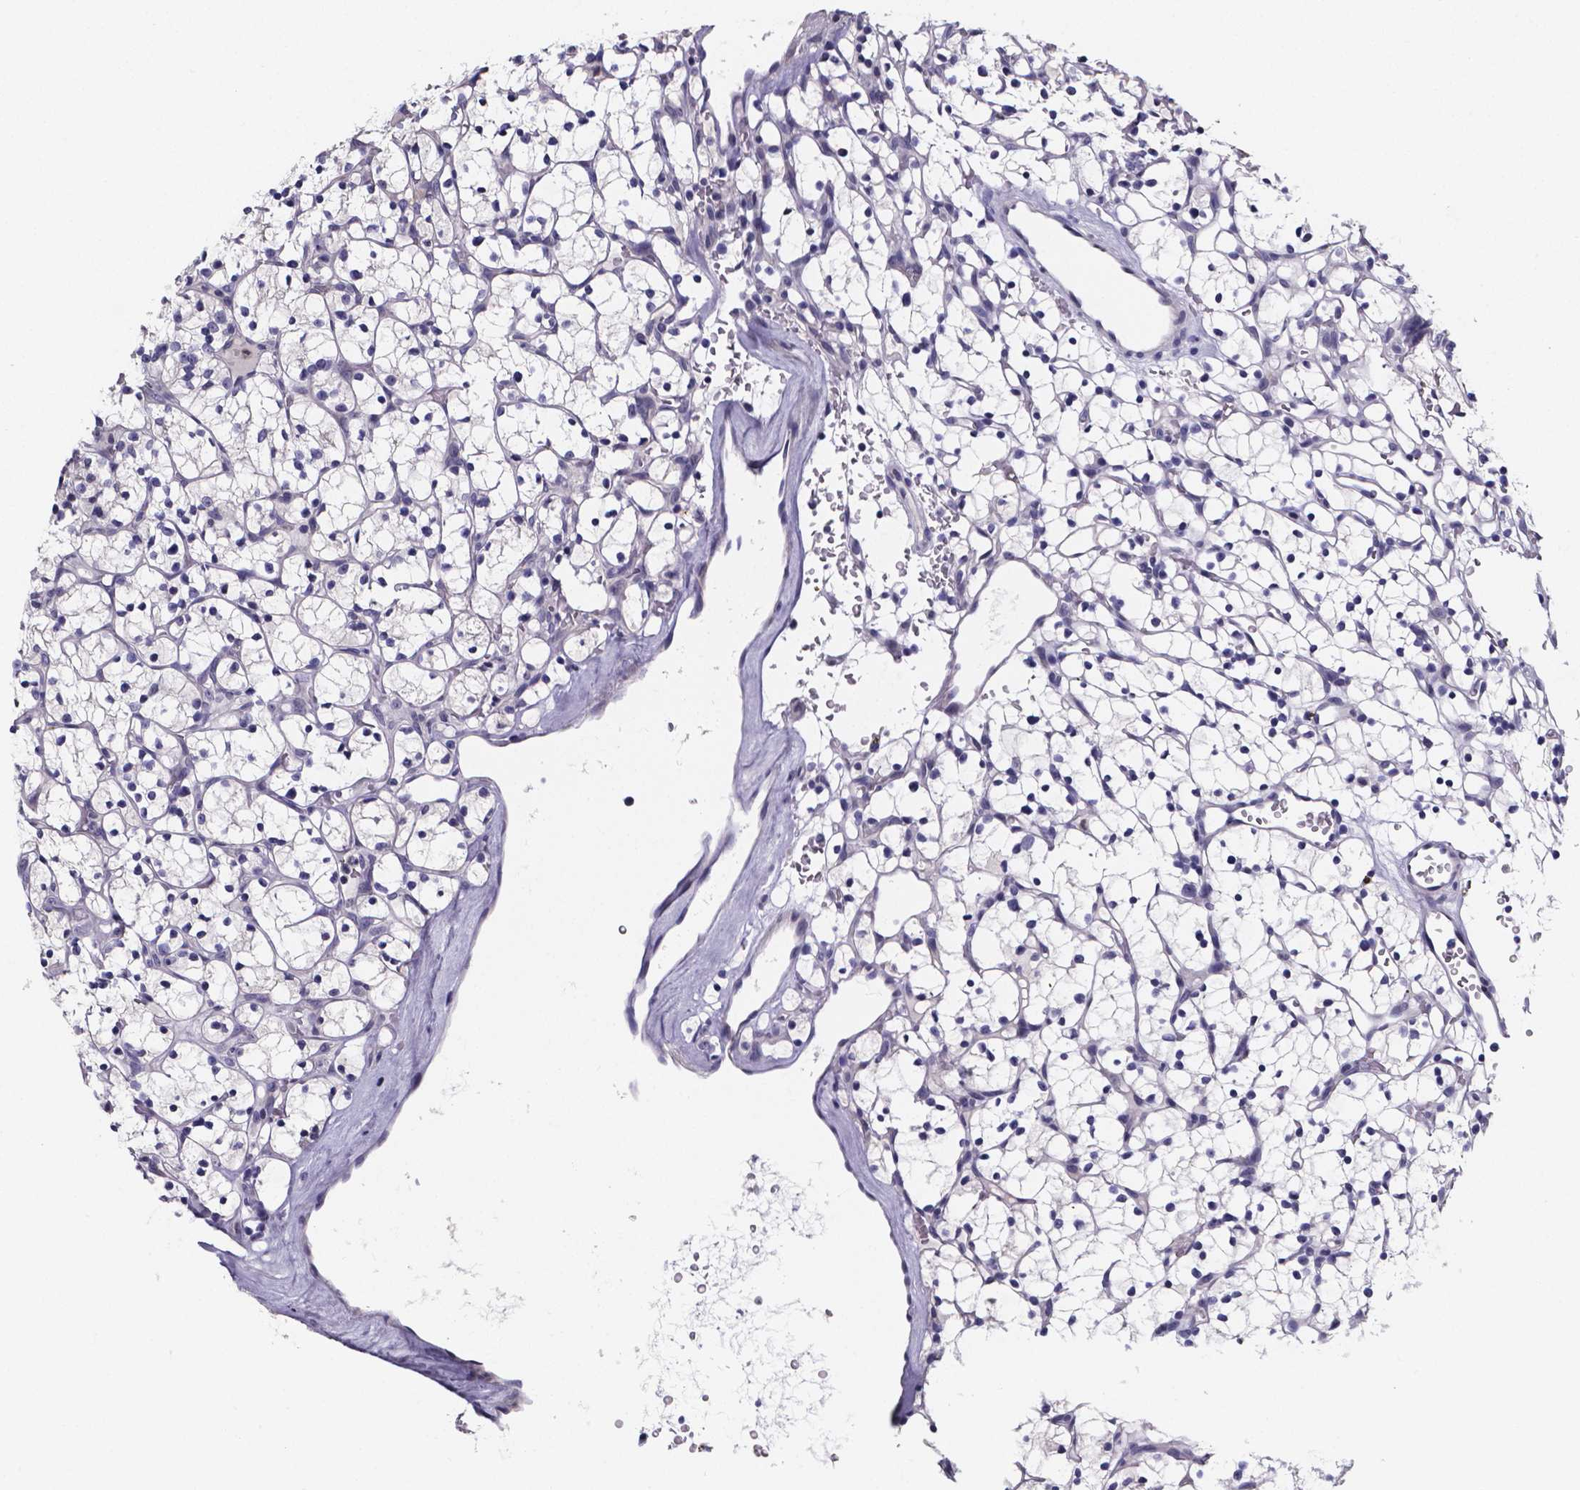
{"staining": {"intensity": "negative", "quantity": "none", "location": "none"}, "tissue": "renal cancer", "cell_type": "Tumor cells", "image_type": "cancer", "snomed": [{"axis": "morphology", "description": "Adenocarcinoma, NOS"}, {"axis": "topography", "description": "Kidney"}], "caption": "DAB immunohistochemical staining of adenocarcinoma (renal) reveals no significant expression in tumor cells.", "gene": "IZUMO1", "patient": {"sex": "female", "age": 64}}